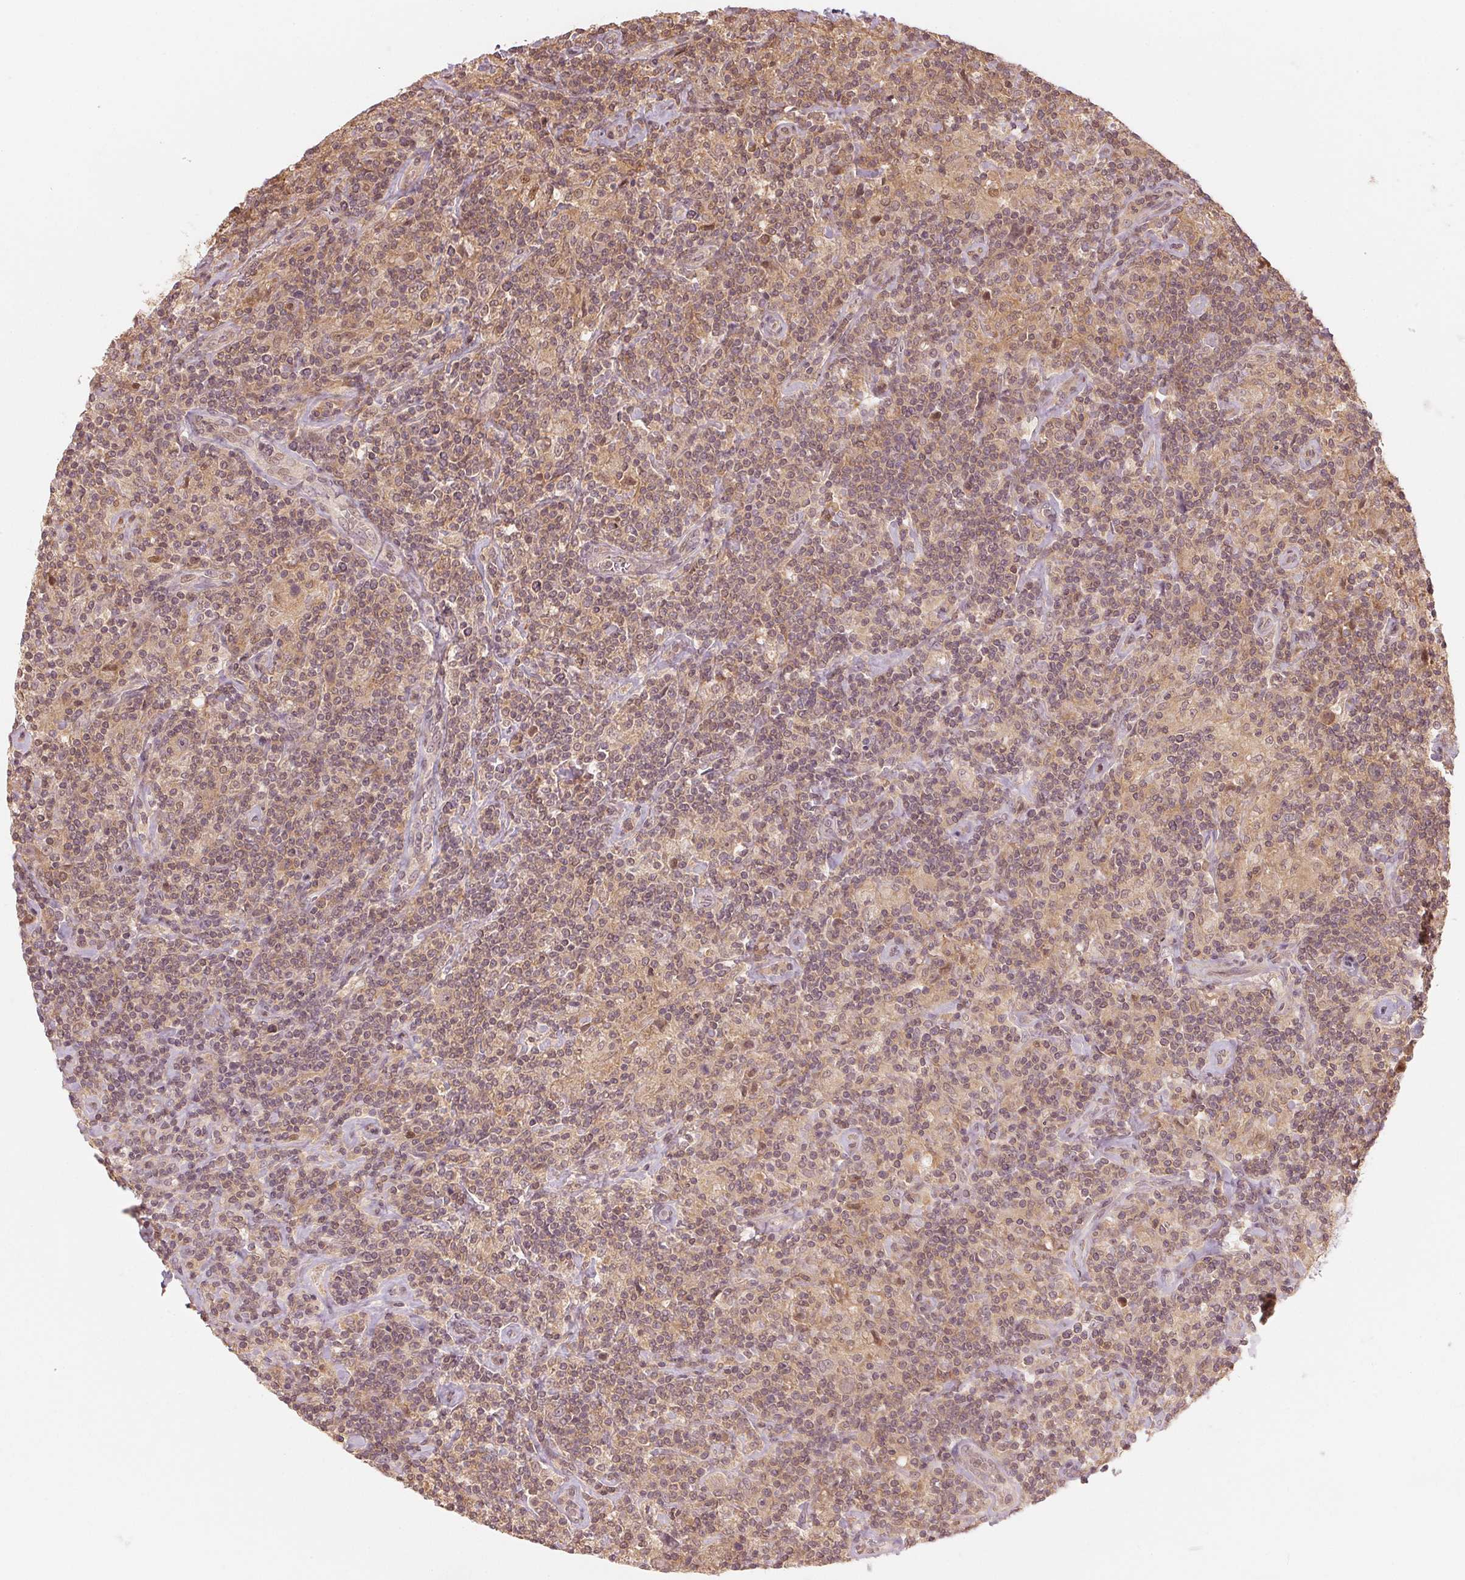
{"staining": {"intensity": "weak", "quantity": "25%-75%", "location": "nuclear"}, "tissue": "lymphoma", "cell_type": "Tumor cells", "image_type": "cancer", "snomed": [{"axis": "morphology", "description": "Hodgkin's disease, NOS"}, {"axis": "topography", "description": "Lymph node"}], "caption": "Immunohistochemistry (IHC) (DAB (3,3'-diaminobenzidine)) staining of Hodgkin's disease displays weak nuclear protein staining in about 25%-75% of tumor cells.", "gene": "UBE2L3", "patient": {"sex": "male", "age": 70}}